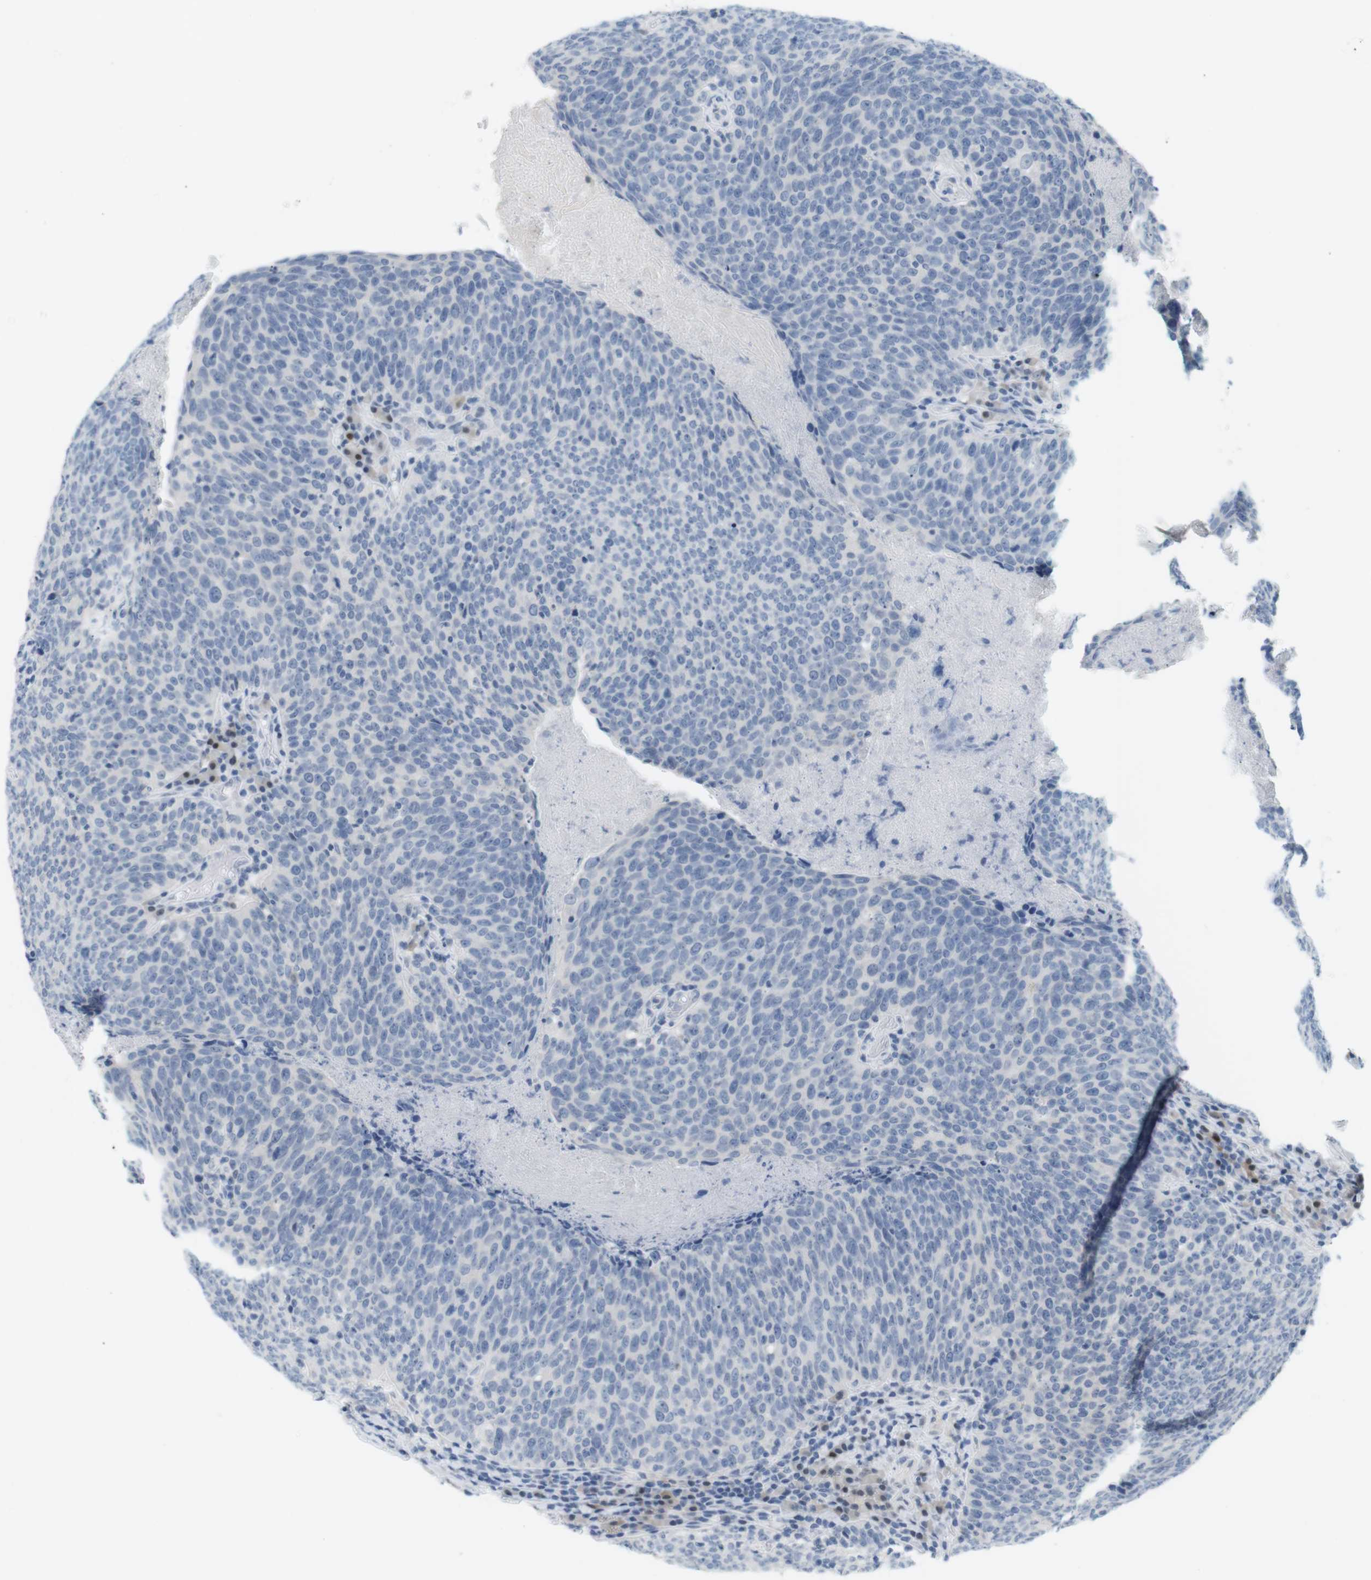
{"staining": {"intensity": "negative", "quantity": "none", "location": "none"}, "tissue": "head and neck cancer", "cell_type": "Tumor cells", "image_type": "cancer", "snomed": [{"axis": "morphology", "description": "Squamous cell carcinoma, NOS"}, {"axis": "morphology", "description": "Squamous cell carcinoma, metastatic, NOS"}, {"axis": "topography", "description": "Lymph node"}, {"axis": "topography", "description": "Head-Neck"}], "caption": "Immunohistochemistry micrograph of neoplastic tissue: human head and neck squamous cell carcinoma stained with DAB demonstrates no significant protein expression in tumor cells. (DAB (3,3'-diaminobenzidine) immunohistochemistry with hematoxylin counter stain).", "gene": "CREB3L2", "patient": {"sex": "male", "age": 62}}